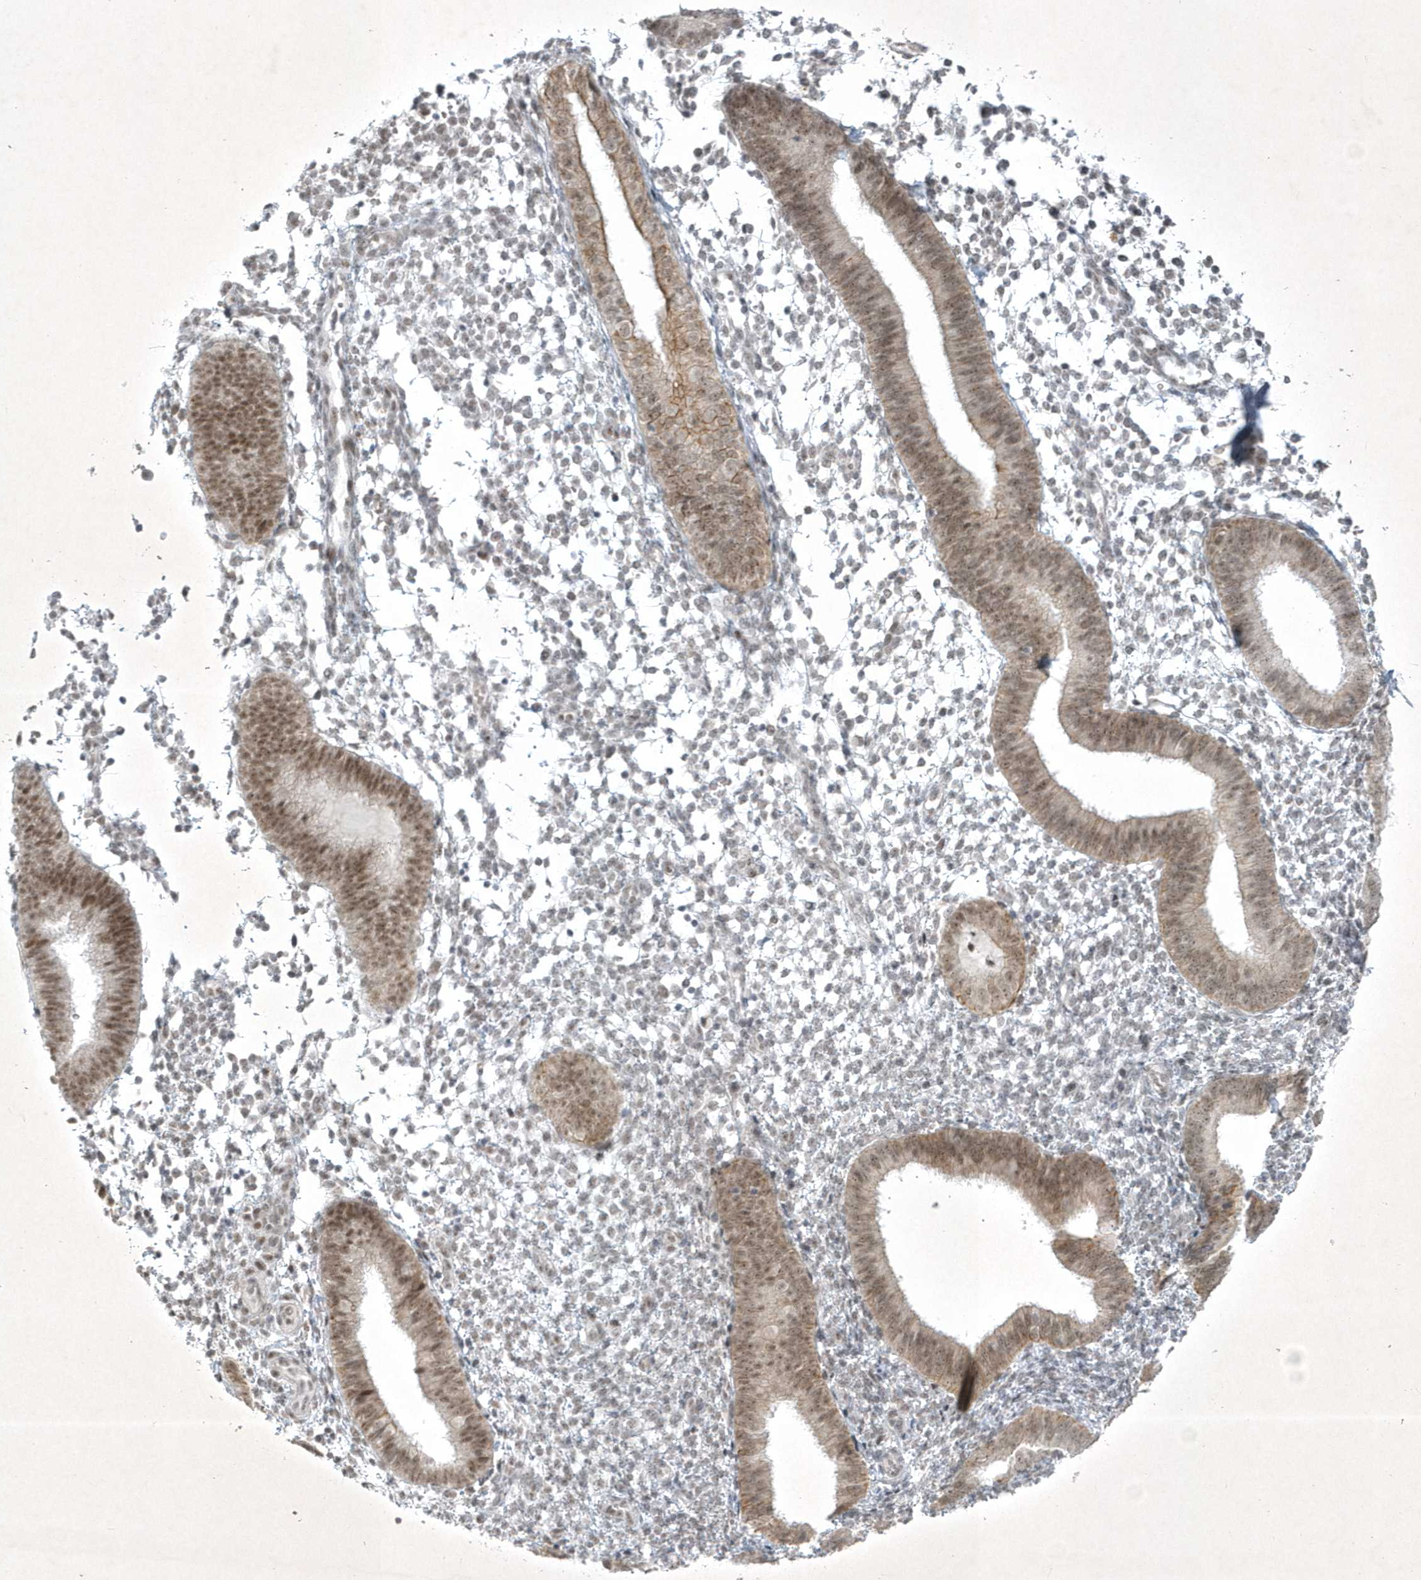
{"staining": {"intensity": "weak", "quantity": "<25%", "location": "nuclear"}, "tissue": "endometrium", "cell_type": "Cells in endometrial stroma", "image_type": "normal", "snomed": [{"axis": "morphology", "description": "Normal tissue, NOS"}, {"axis": "topography", "description": "Uterus"}, {"axis": "topography", "description": "Endometrium"}], "caption": "DAB immunohistochemical staining of benign human endometrium exhibits no significant staining in cells in endometrial stroma. (Brightfield microscopy of DAB immunohistochemistry at high magnification).", "gene": "ZBTB9", "patient": {"sex": "female", "age": 48}}